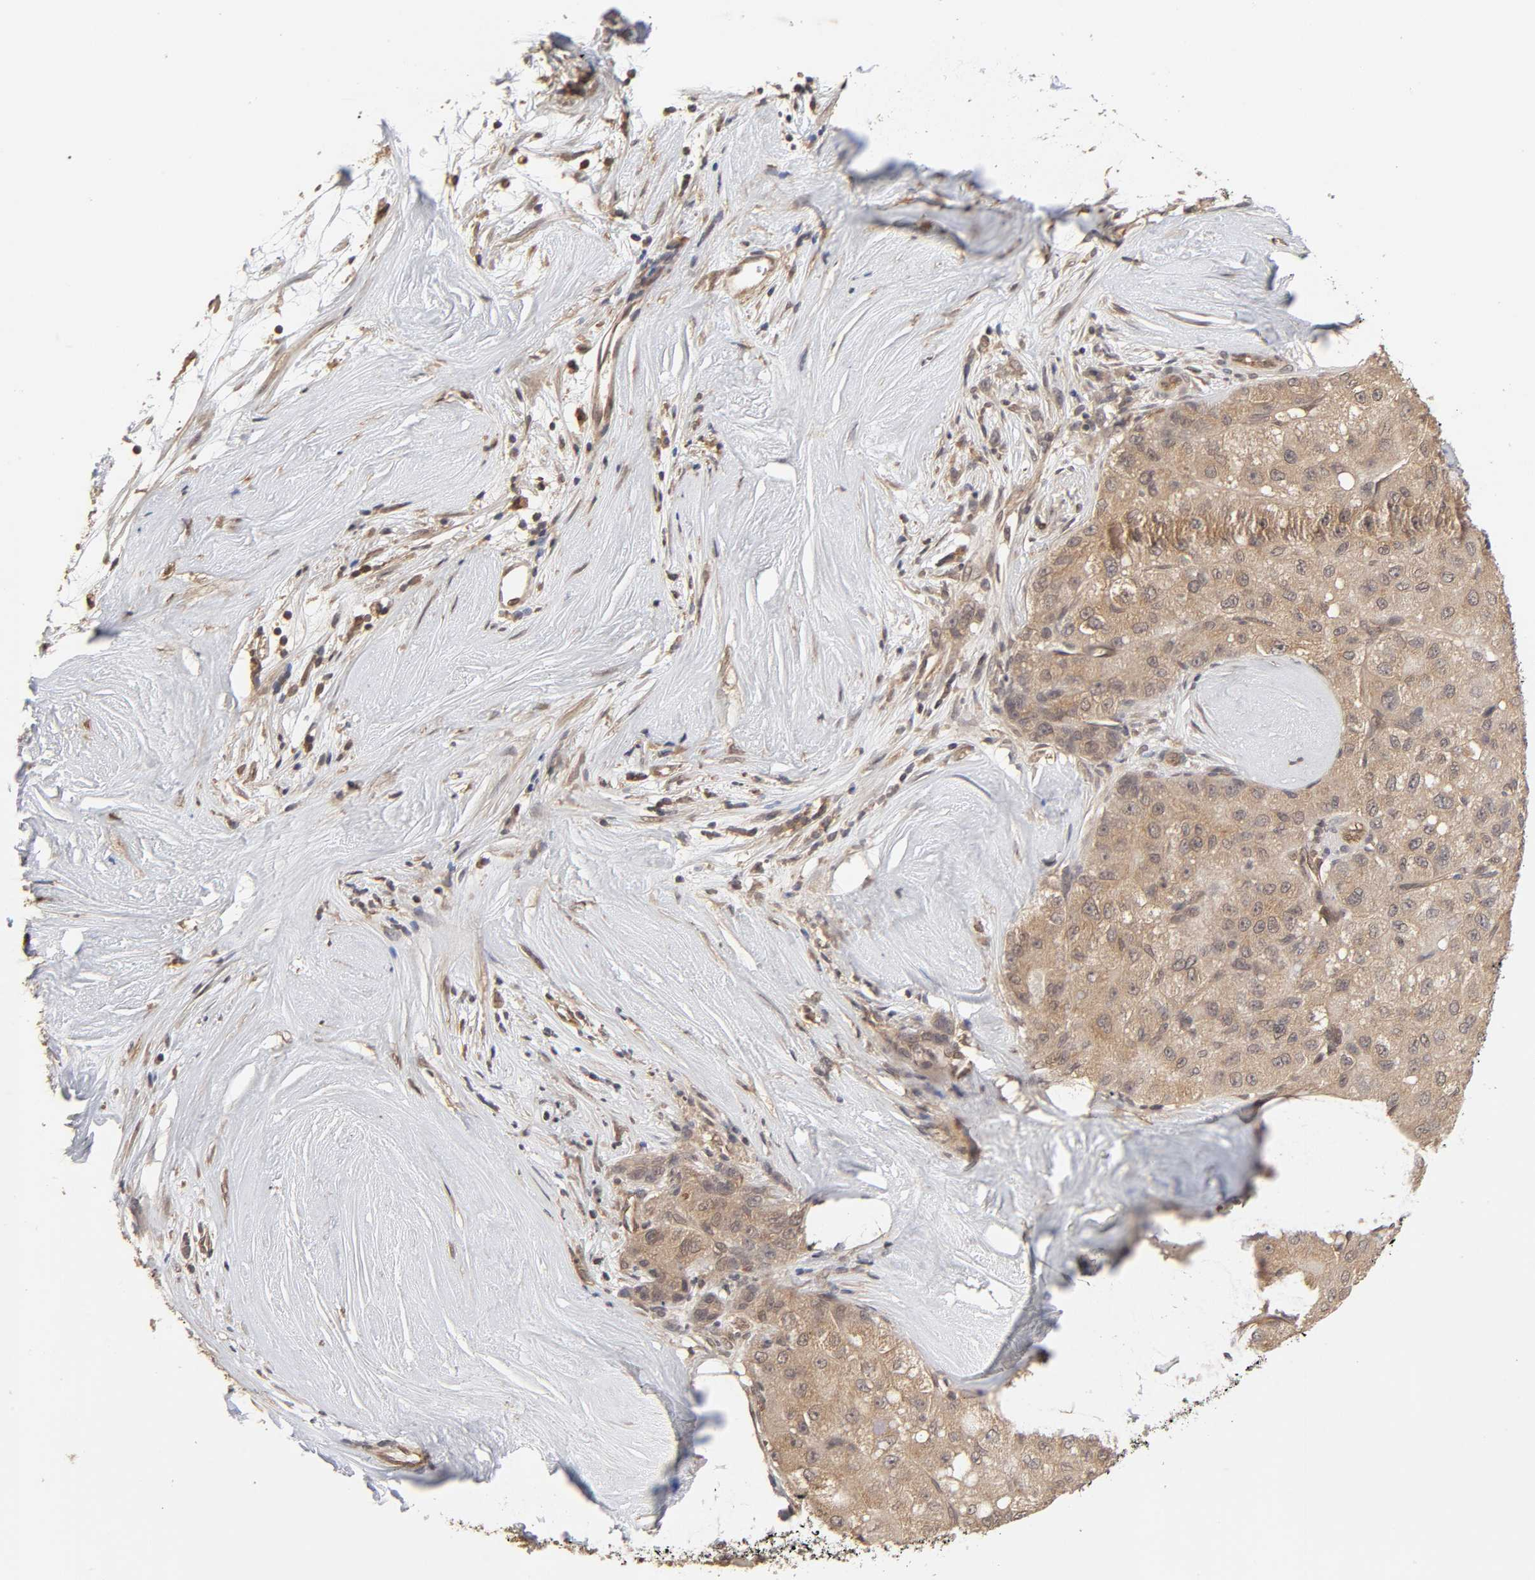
{"staining": {"intensity": "moderate", "quantity": ">75%", "location": "cytoplasmic/membranous"}, "tissue": "liver cancer", "cell_type": "Tumor cells", "image_type": "cancer", "snomed": [{"axis": "morphology", "description": "Carcinoma, Hepatocellular, NOS"}, {"axis": "topography", "description": "Liver"}], "caption": "Protein expression analysis of human hepatocellular carcinoma (liver) reveals moderate cytoplasmic/membranous positivity in approximately >75% of tumor cells.", "gene": "MAPK1", "patient": {"sex": "male", "age": 80}}